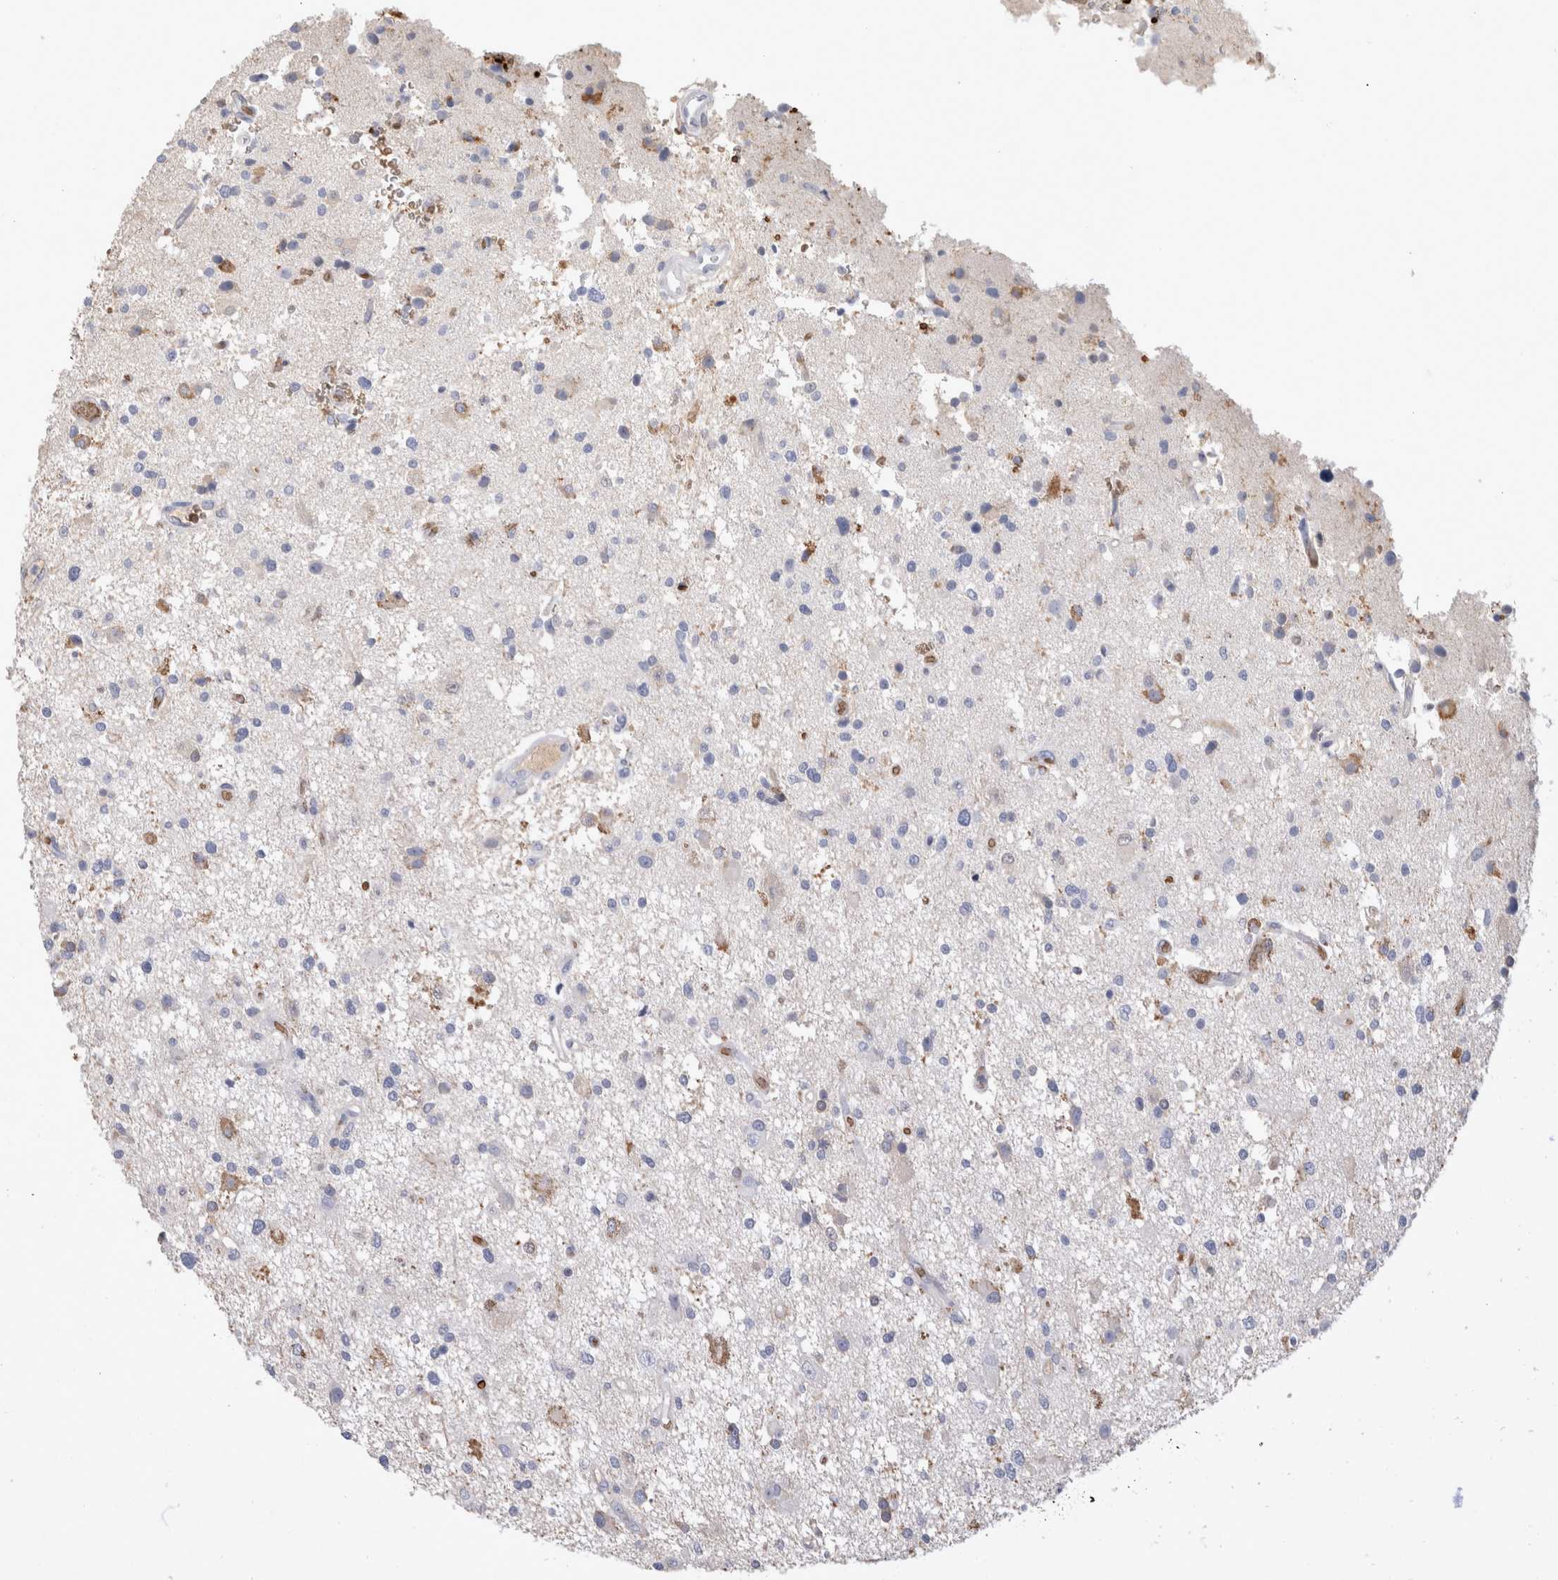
{"staining": {"intensity": "negative", "quantity": "none", "location": "none"}, "tissue": "glioma", "cell_type": "Tumor cells", "image_type": "cancer", "snomed": [{"axis": "morphology", "description": "Glioma, malignant, High grade"}, {"axis": "topography", "description": "Brain"}], "caption": "Tumor cells show no significant protein positivity in glioma.", "gene": "CA1", "patient": {"sex": "male", "age": 33}}